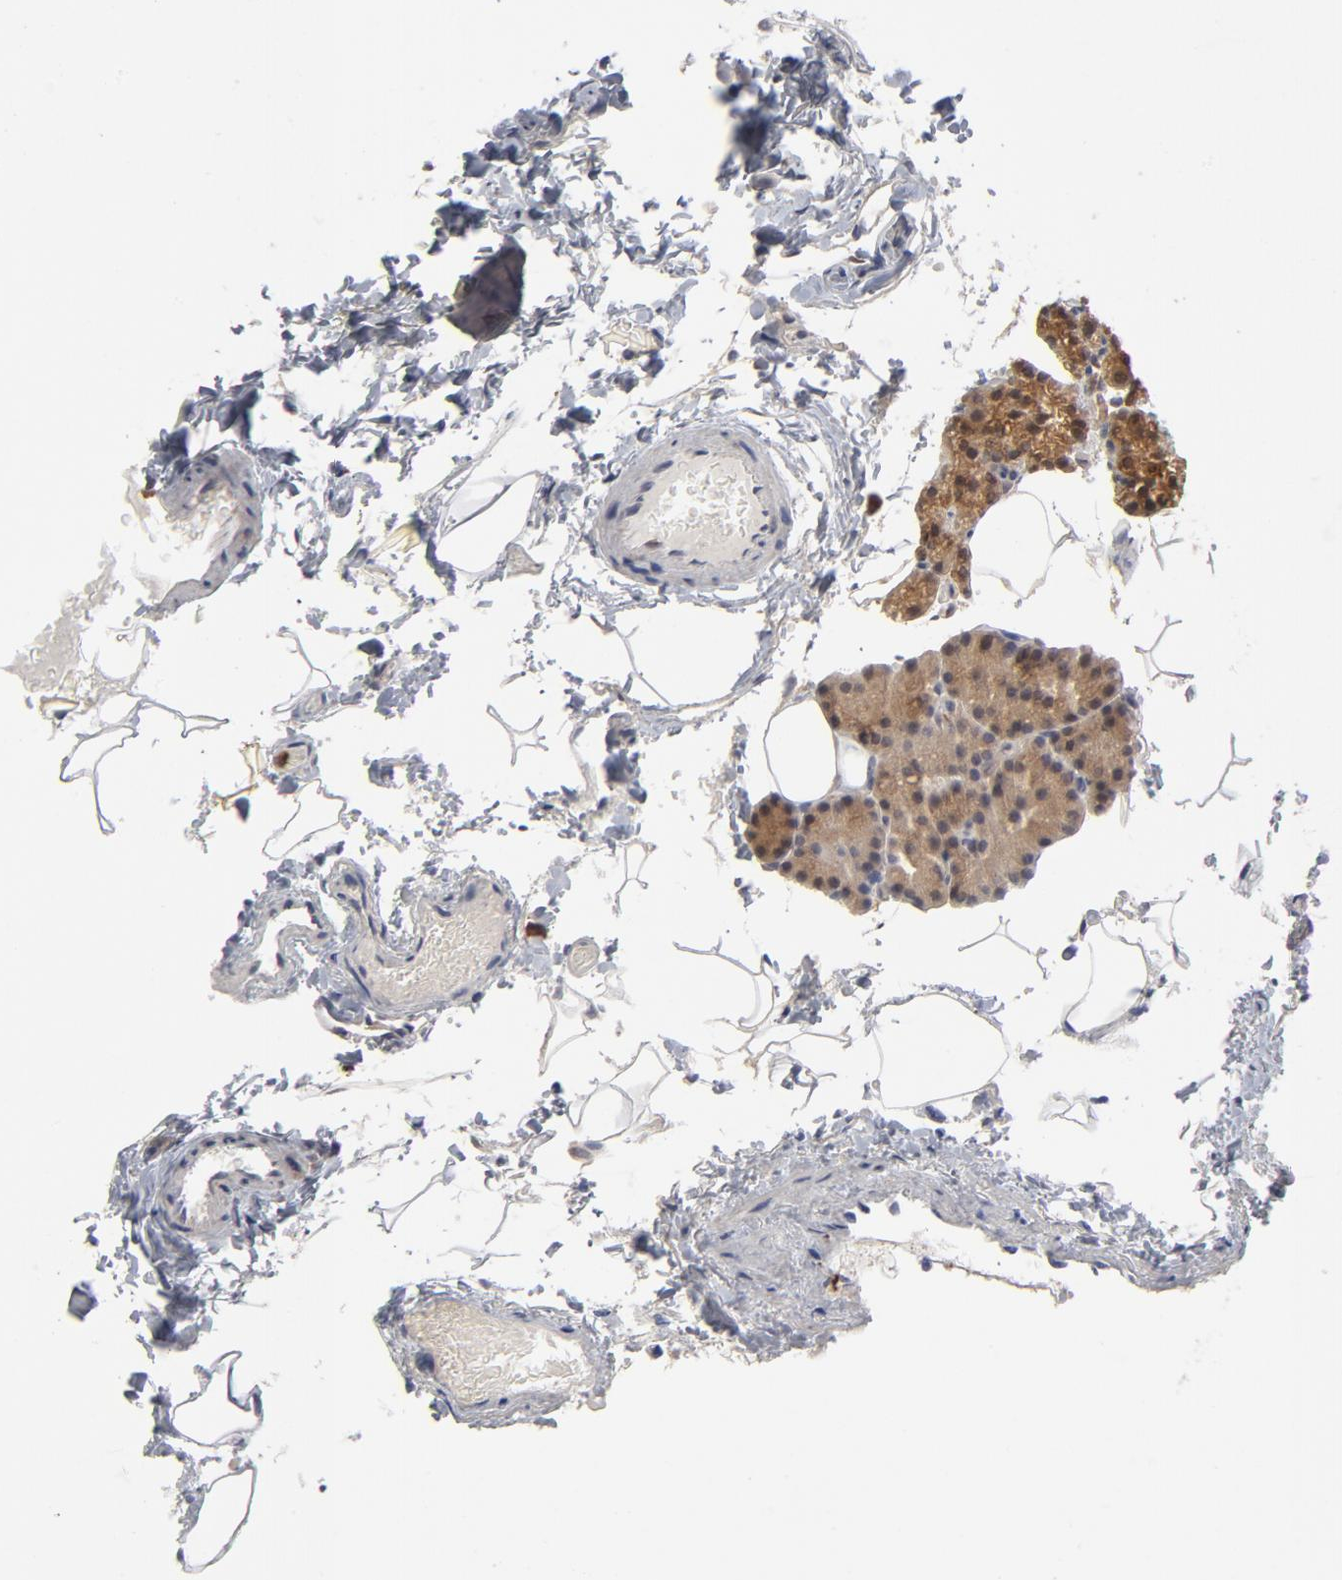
{"staining": {"intensity": "weak", "quantity": ">75%", "location": "cytoplasmic/membranous"}, "tissue": "parathyroid gland", "cell_type": "Glandular cells", "image_type": "normal", "snomed": [{"axis": "morphology", "description": "Normal tissue, NOS"}, {"axis": "topography", "description": "Parathyroid gland"}], "caption": "Human parathyroid gland stained with a brown dye shows weak cytoplasmic/membranous positive staining in approximately >75% of glandular cells.", "gene": "ASMTL", "patient": {"sex": "female", "age": 60}}